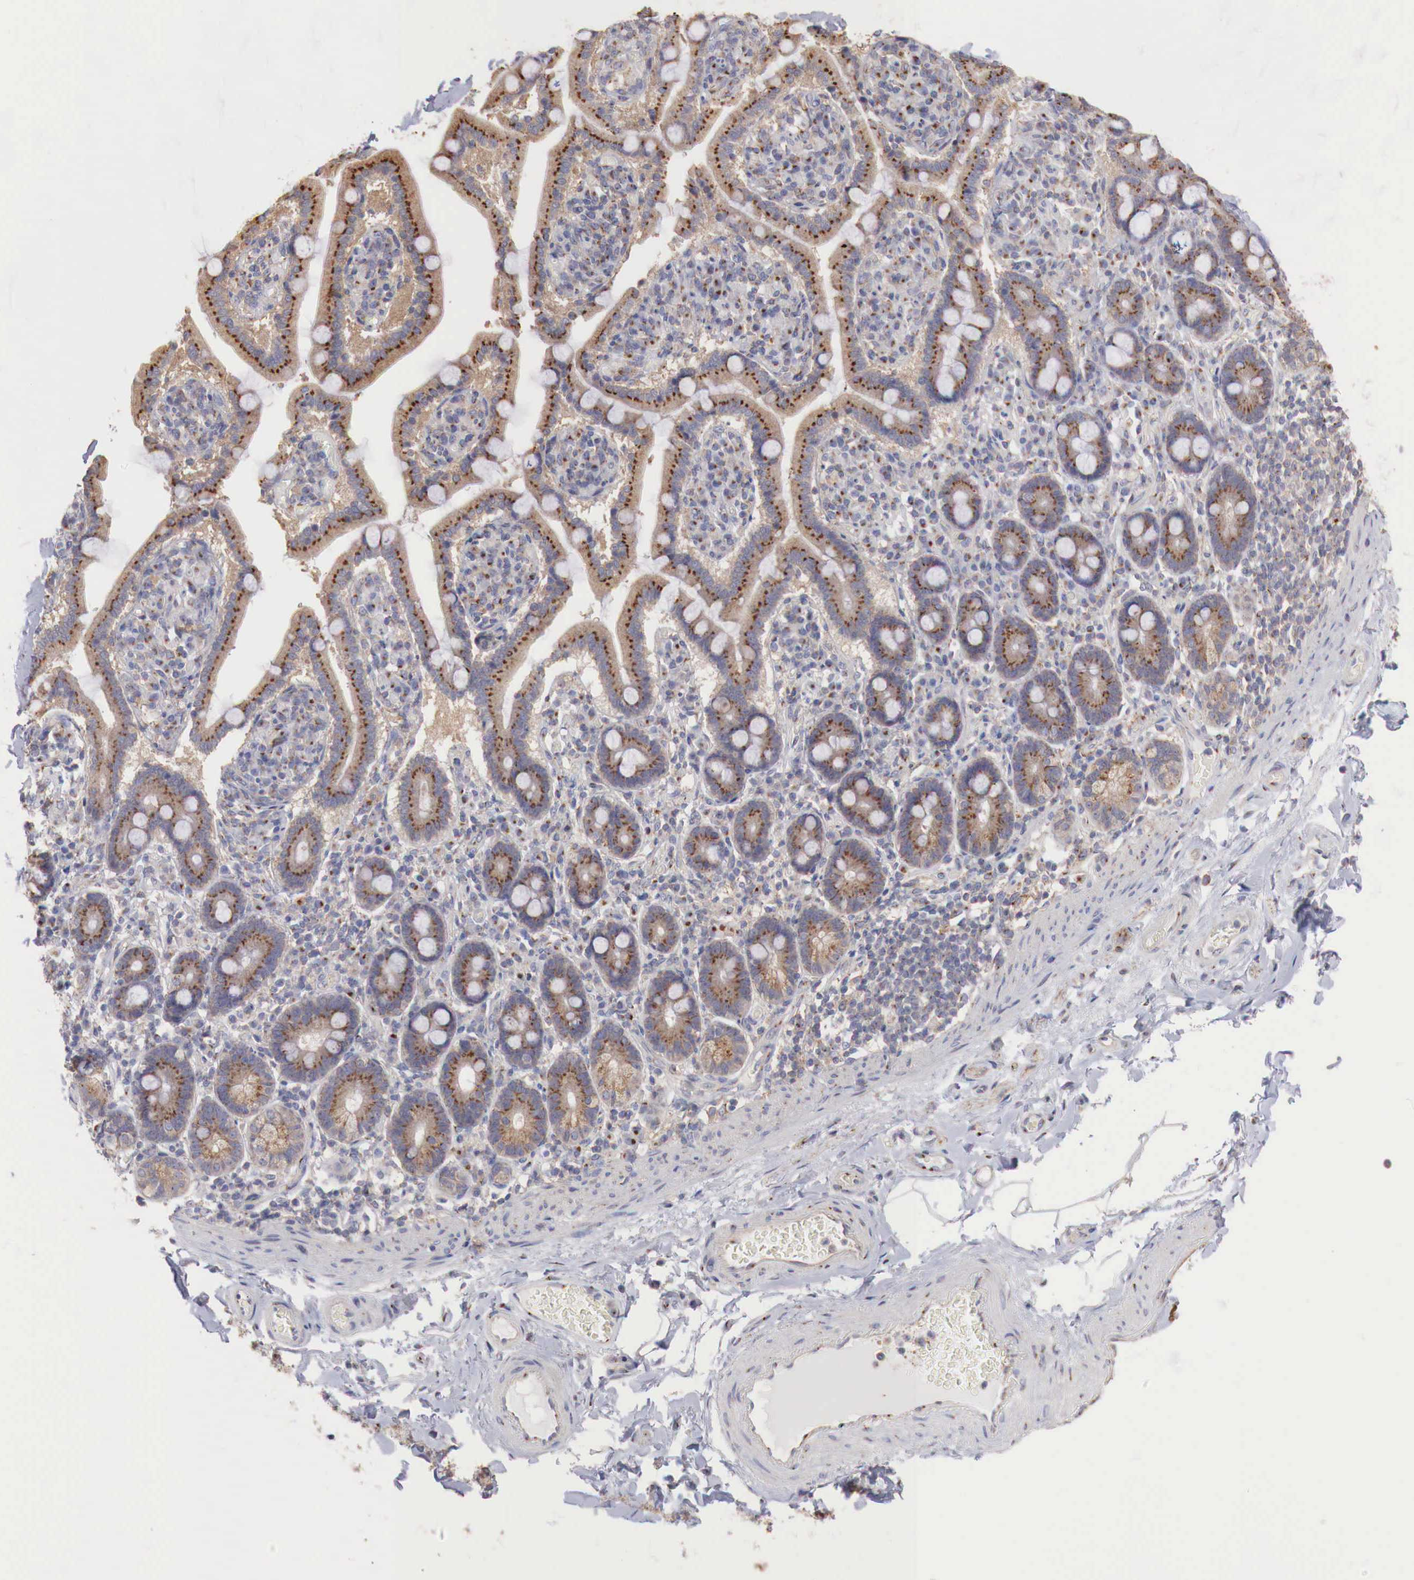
{"staining": {"intensity": "weak", "quantity": "25%-75%", "location": "cytoplasmic/membranous"}, "tissue": "adipose tissue", "cell_type": "Adipocytes", "image_type": "normal", "snomed": [{"axis": "morphology", "description": "Normal tissue, NOS"}, {"axis": "topography", "description": "Duodenum"}], "caption": "Adipocytes reveal weak cytoplasmic/membranous positivity in about 25%-75% of cells in benign adipose tissue.", "gene": "SYAP1", "patient": {"sex": "male", "age": 63}}